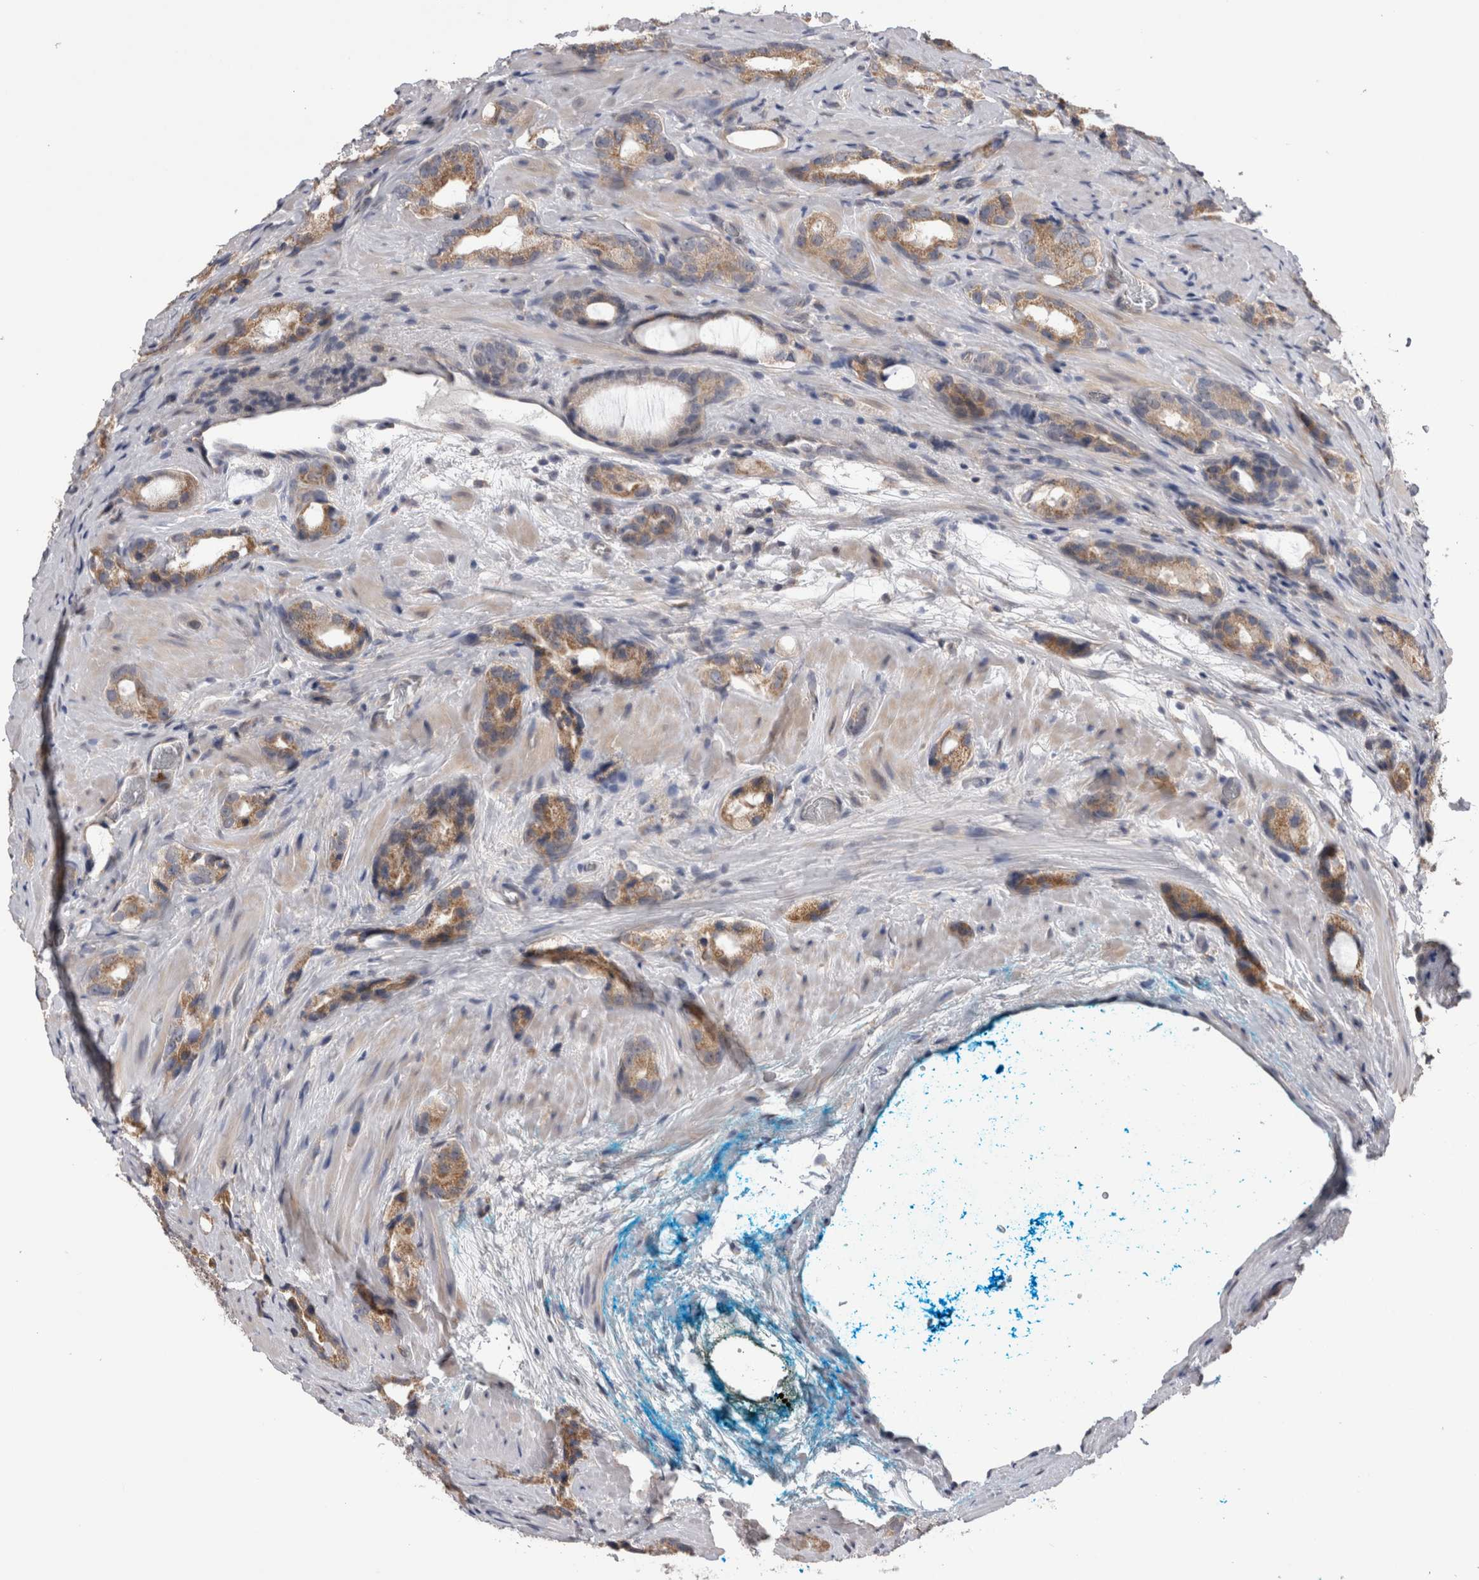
{"staining": {"intensity": "moderate", "quantity": ">75%", "location": "cytoplasmic/membranous"}, "tissue": "prostate cancer", "cell_type": "Tumor cells", "image_type": "cancer", "snomed": [{"axis": "morphology", "description": "Adenocarcinoma, High grade"}, {"axis": "topography", "description": "Prostate"}], "caption": "Prostate cancer stained with a brown dye demonstrates moderate cytoplasmic/membranous positive positivity in about >75% of tumor cells.", "gene": "ARHGAP29", "patient": {"sex": "male", "age": 63}}